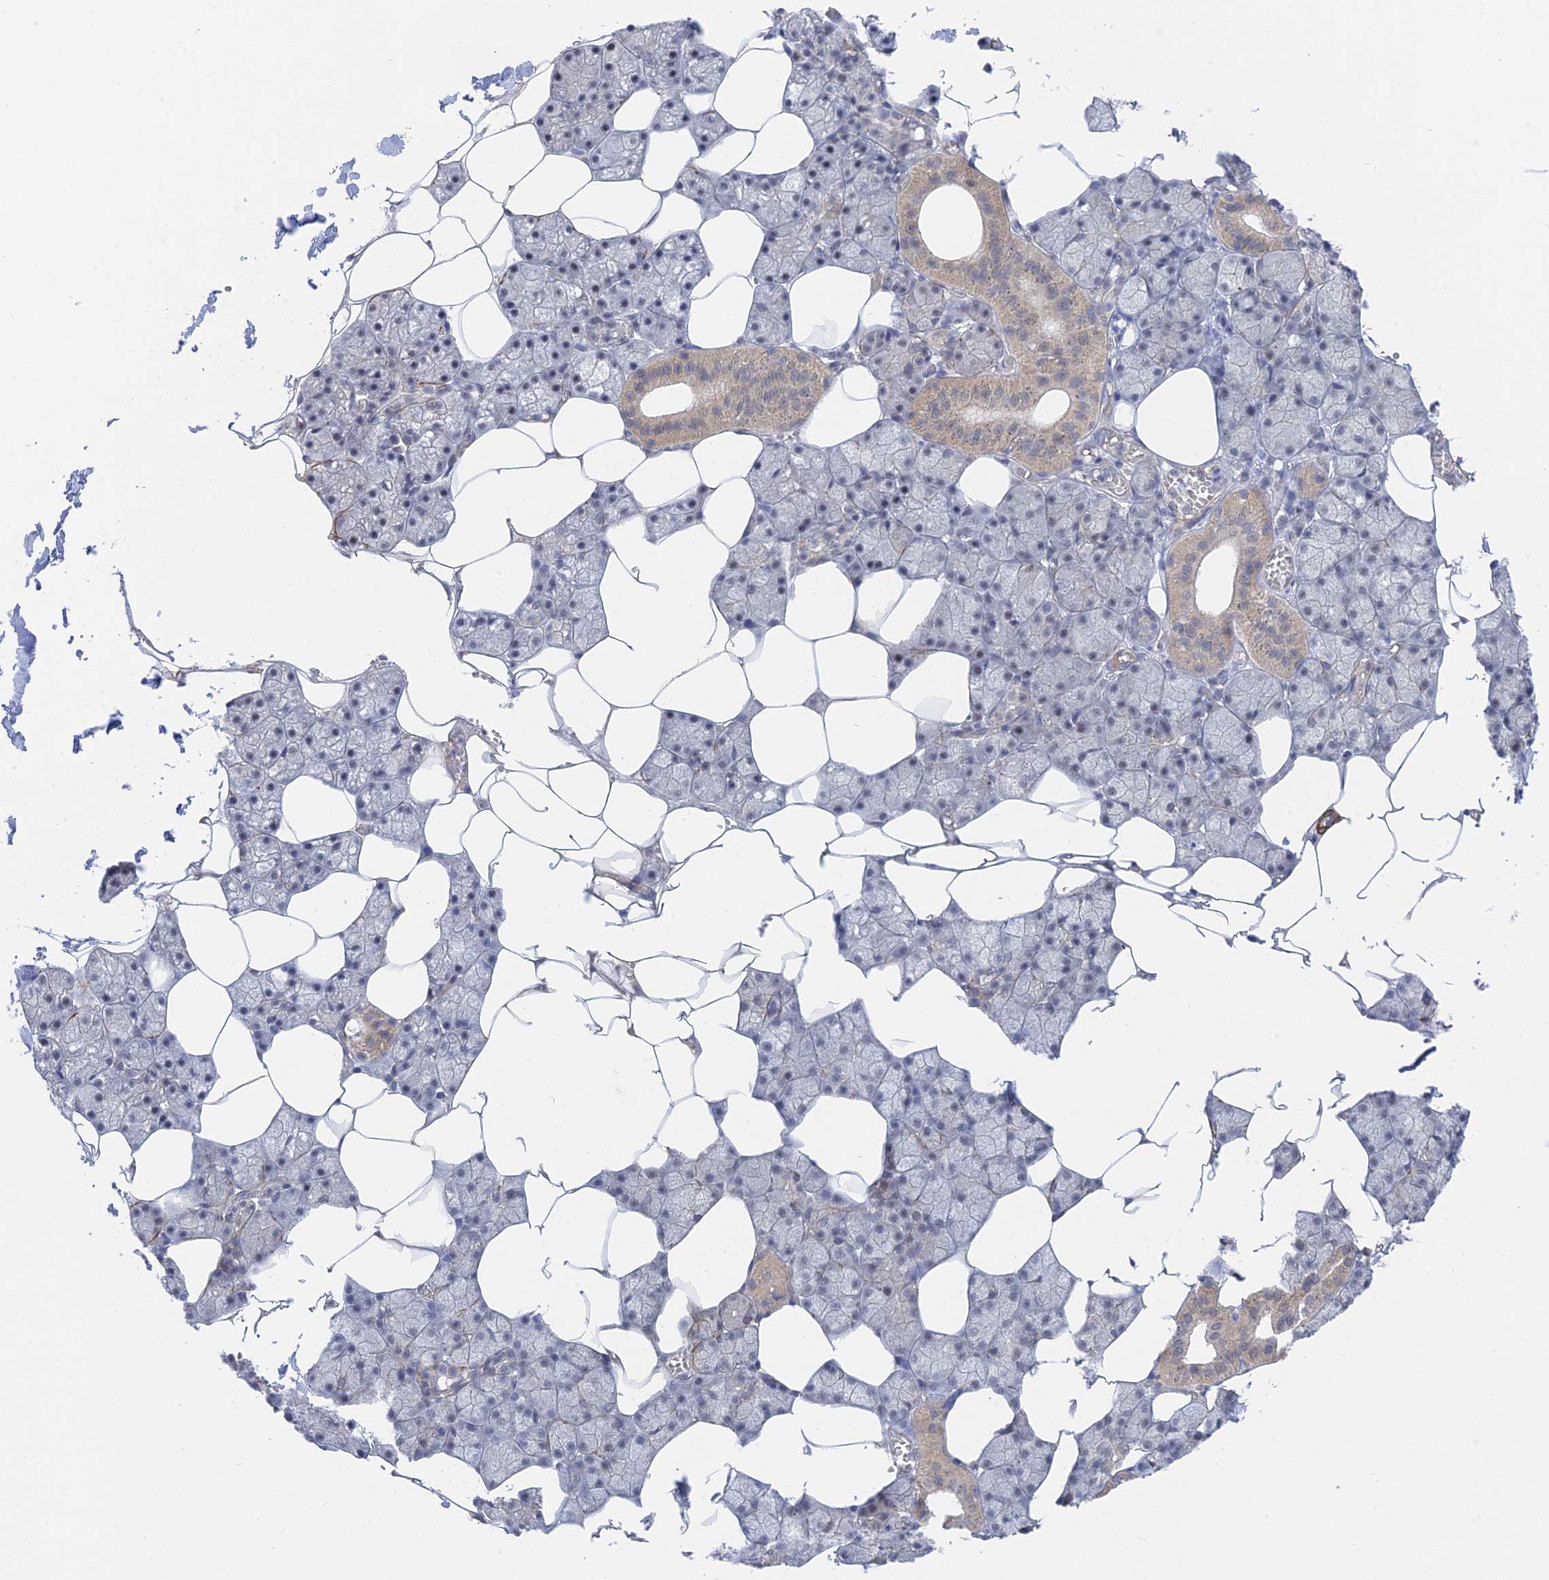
{"staining": {"intensity": "negative", "quantity": "none", "location": "none"}, "tissue": "salivary gland", "cell_type": "Glandular cells", "image_type": "normal", "snomed": [{"axis": "morphology", "description": "Normal tissue, NOS"}, {"axis": "topography", "description": "Salivary gland"}], "caption": "This is a histopathology image of immunohistochemistry (IHC) staining of unremarkable salivary gland, which shows no positivity in glandular cells. (DAB immunohistochemistry (IHC) with hematoxylin counter stain).", "gene": "CFAP92", "patient": {"sex": "male", "age": 62}}